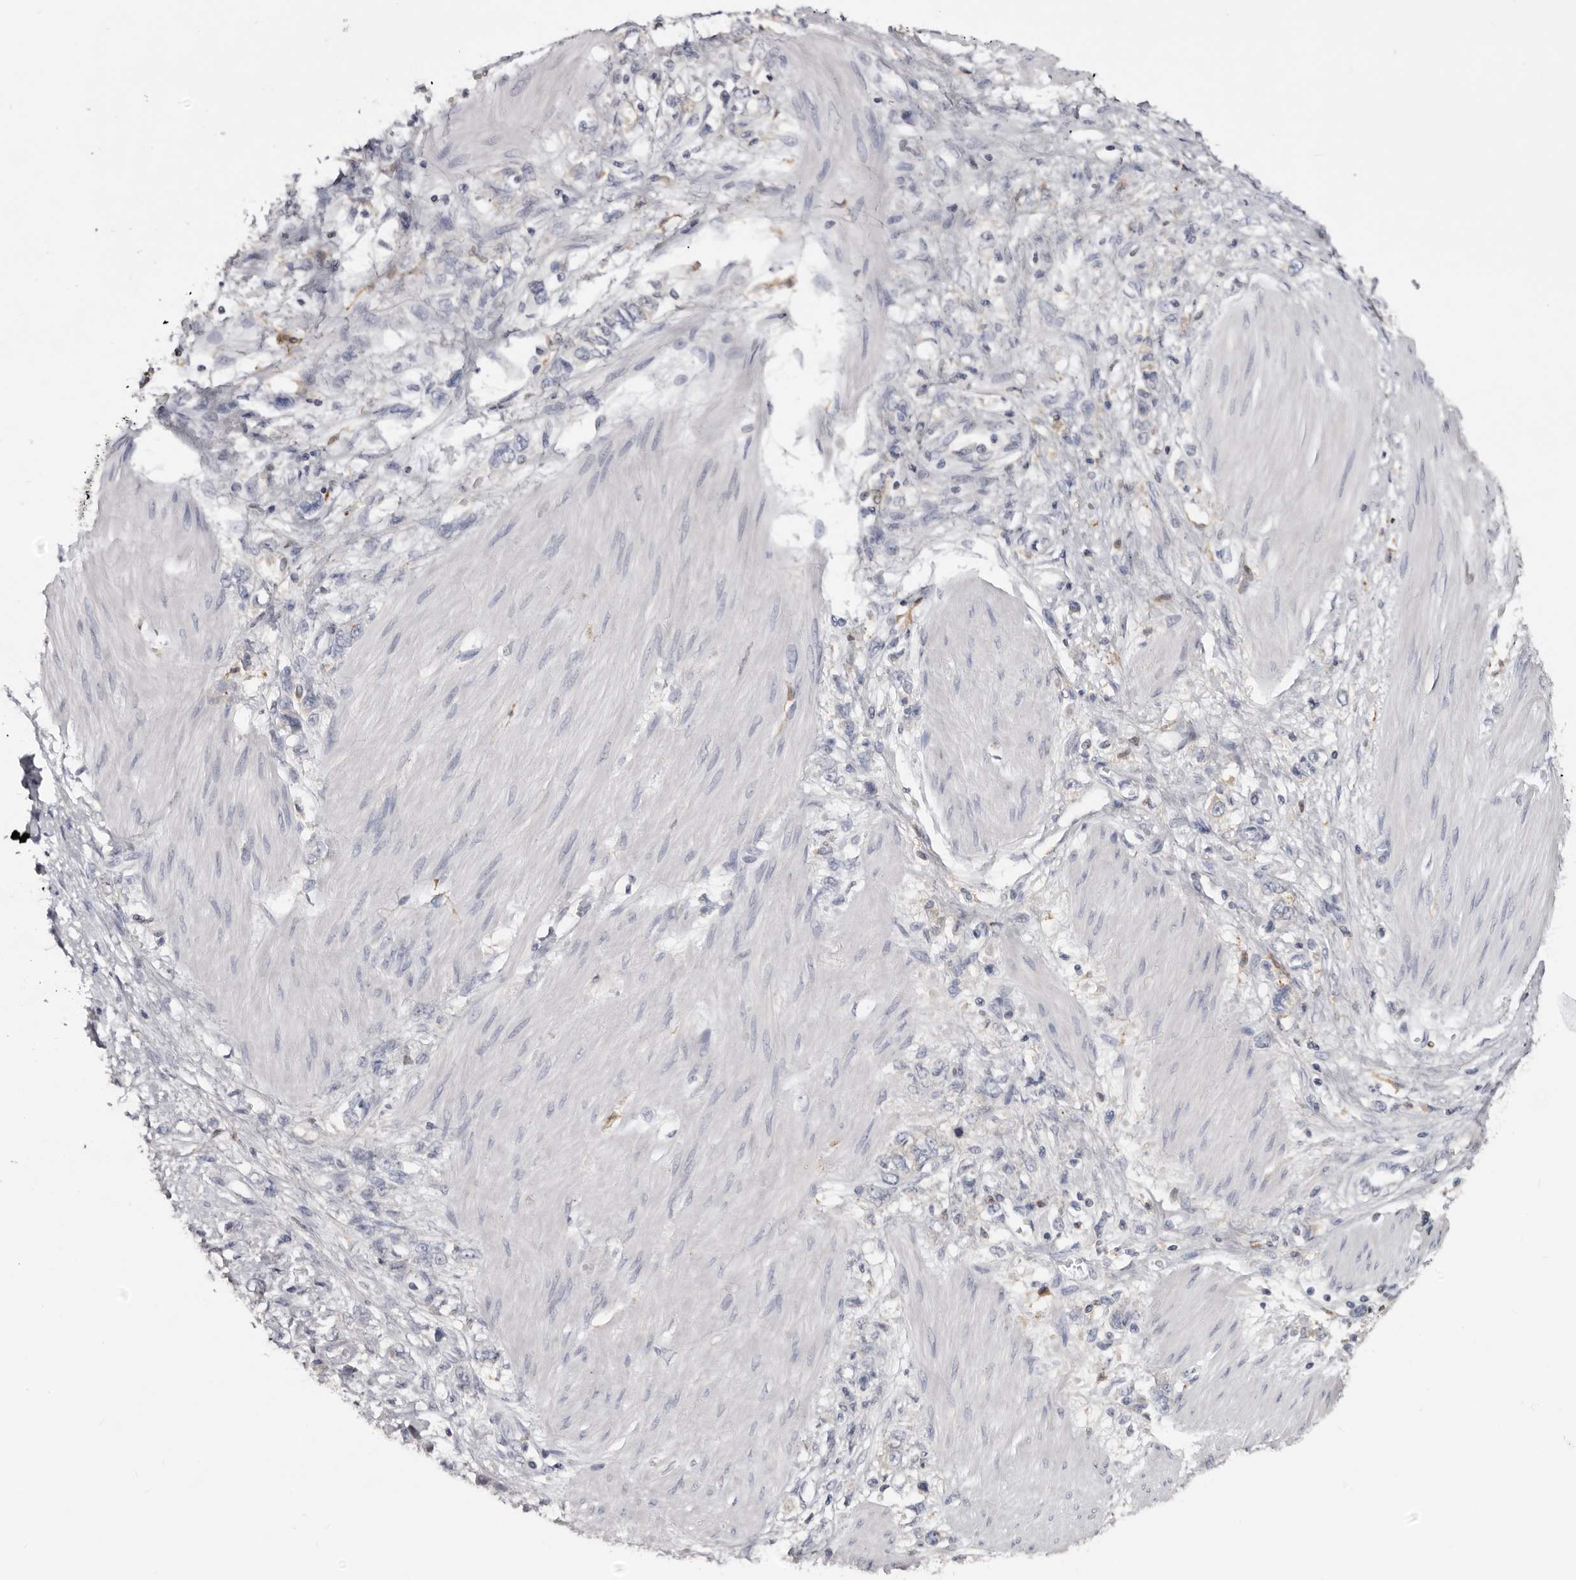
{"staining": {"intensity": "negative", "quantity": "none", "location": "none"}, "tissue": "stomach cancer", "cell_type": "Tumor cells", "image_type": "cancer", "snomed": [{"axis": "morphology", "description": "Adenocarcinoma, NOS"}, {"axis": "topography", "description": "Stomach"}], "caption": "A photomicrograph of human stomach adenocarcinoma is negative for staining in tumor cells.", "gene": "KLHL38", "patient": {"sex": "female", "age": 76}}